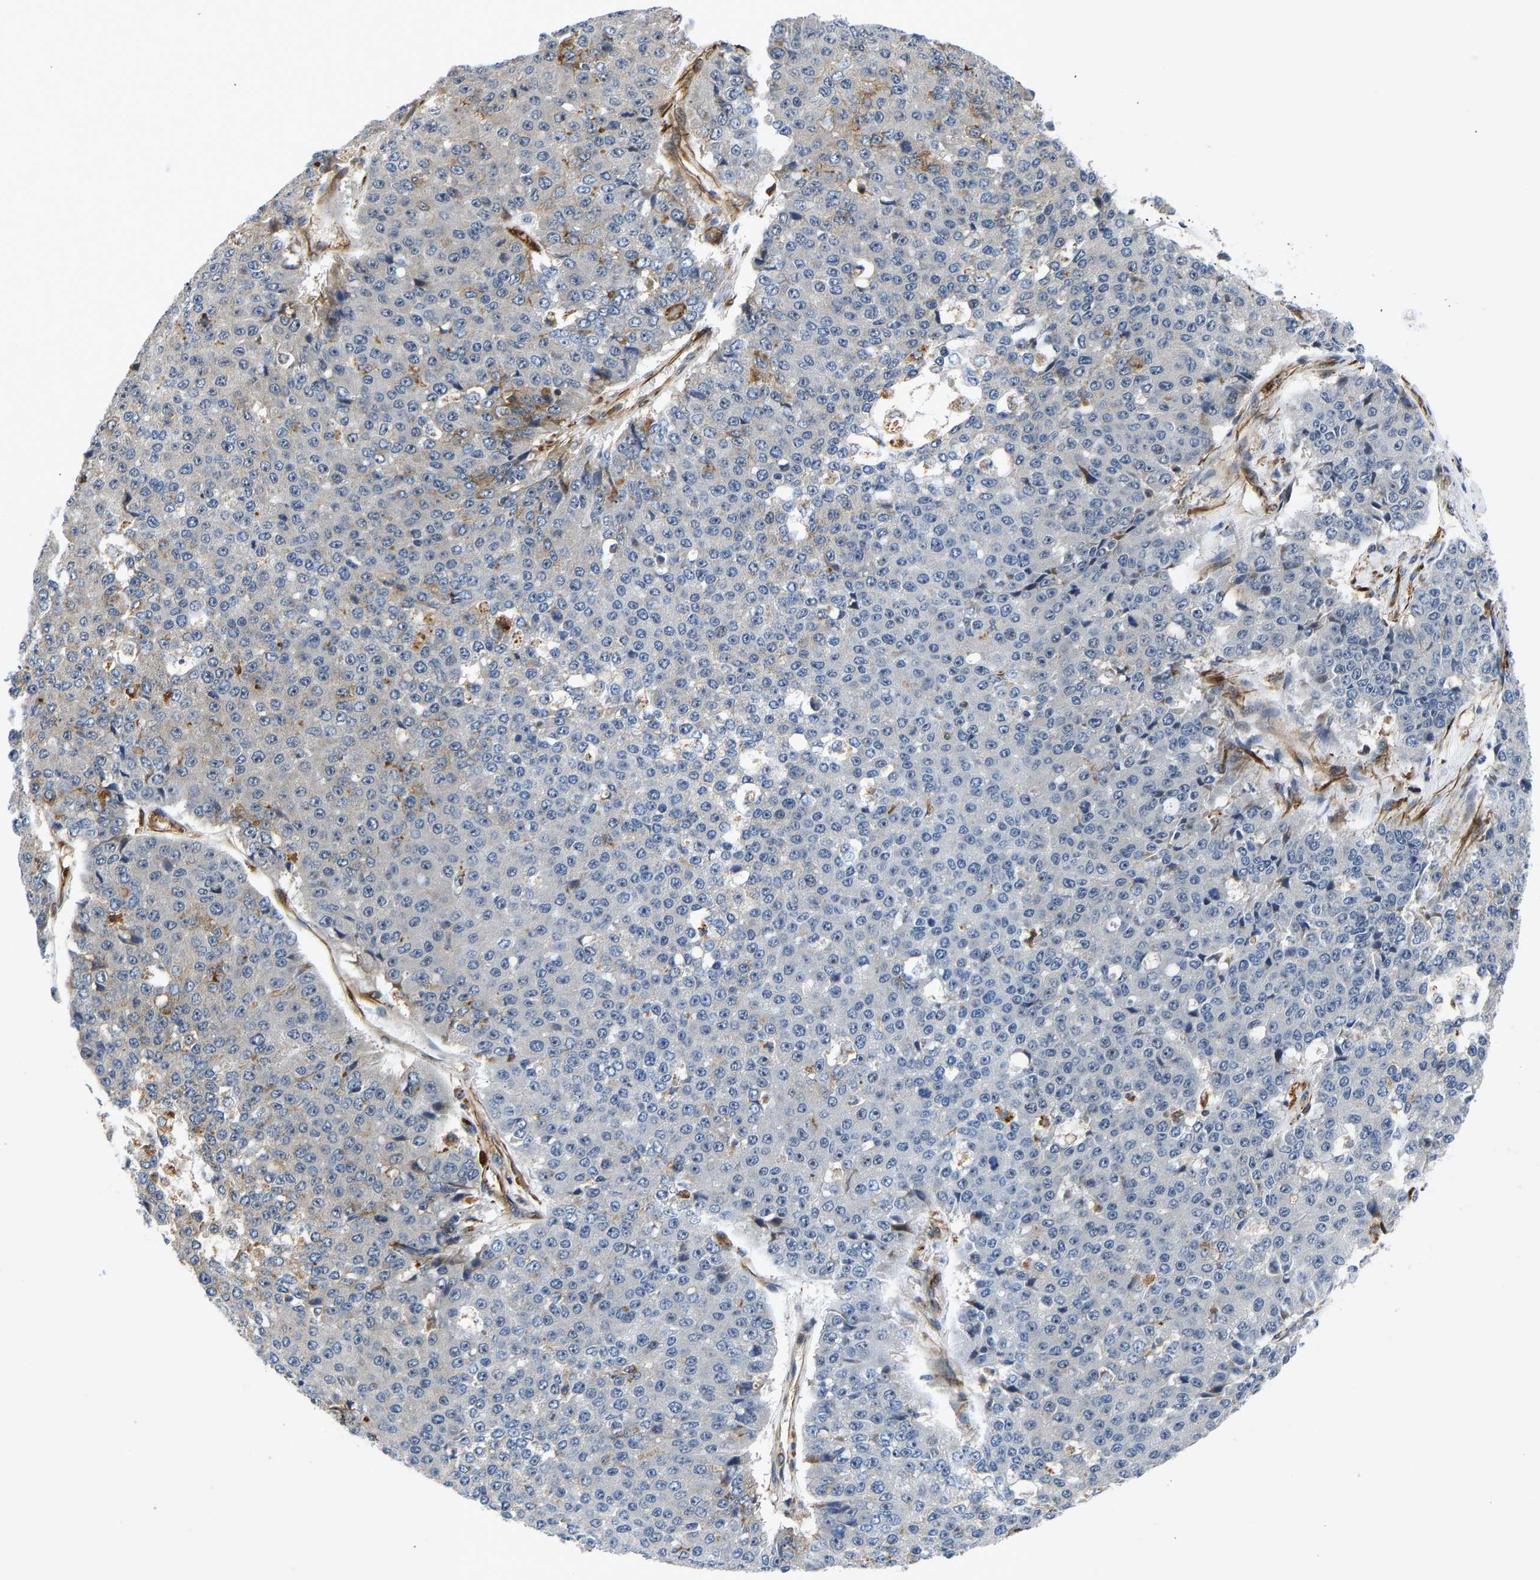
{"staining": {"intensity": "negative", "quantity": "none", "location": "none"}, "tissue": "pancreatic cancer", "cell_type": "Tumor cells", "image_type": "cancer", "snomed": [{"axis": "morphology", "description": "Adenocarcinoma, NOS"}, {"axis": "topography", "description": "Pancreas"}], "caption": "A micrograph of pancreatic adenocarcinoma stained for a protein exhibits no brown staining in tumor cells.", "gene": "RESF1", "patient": {"sex": "male", "age": 50}}